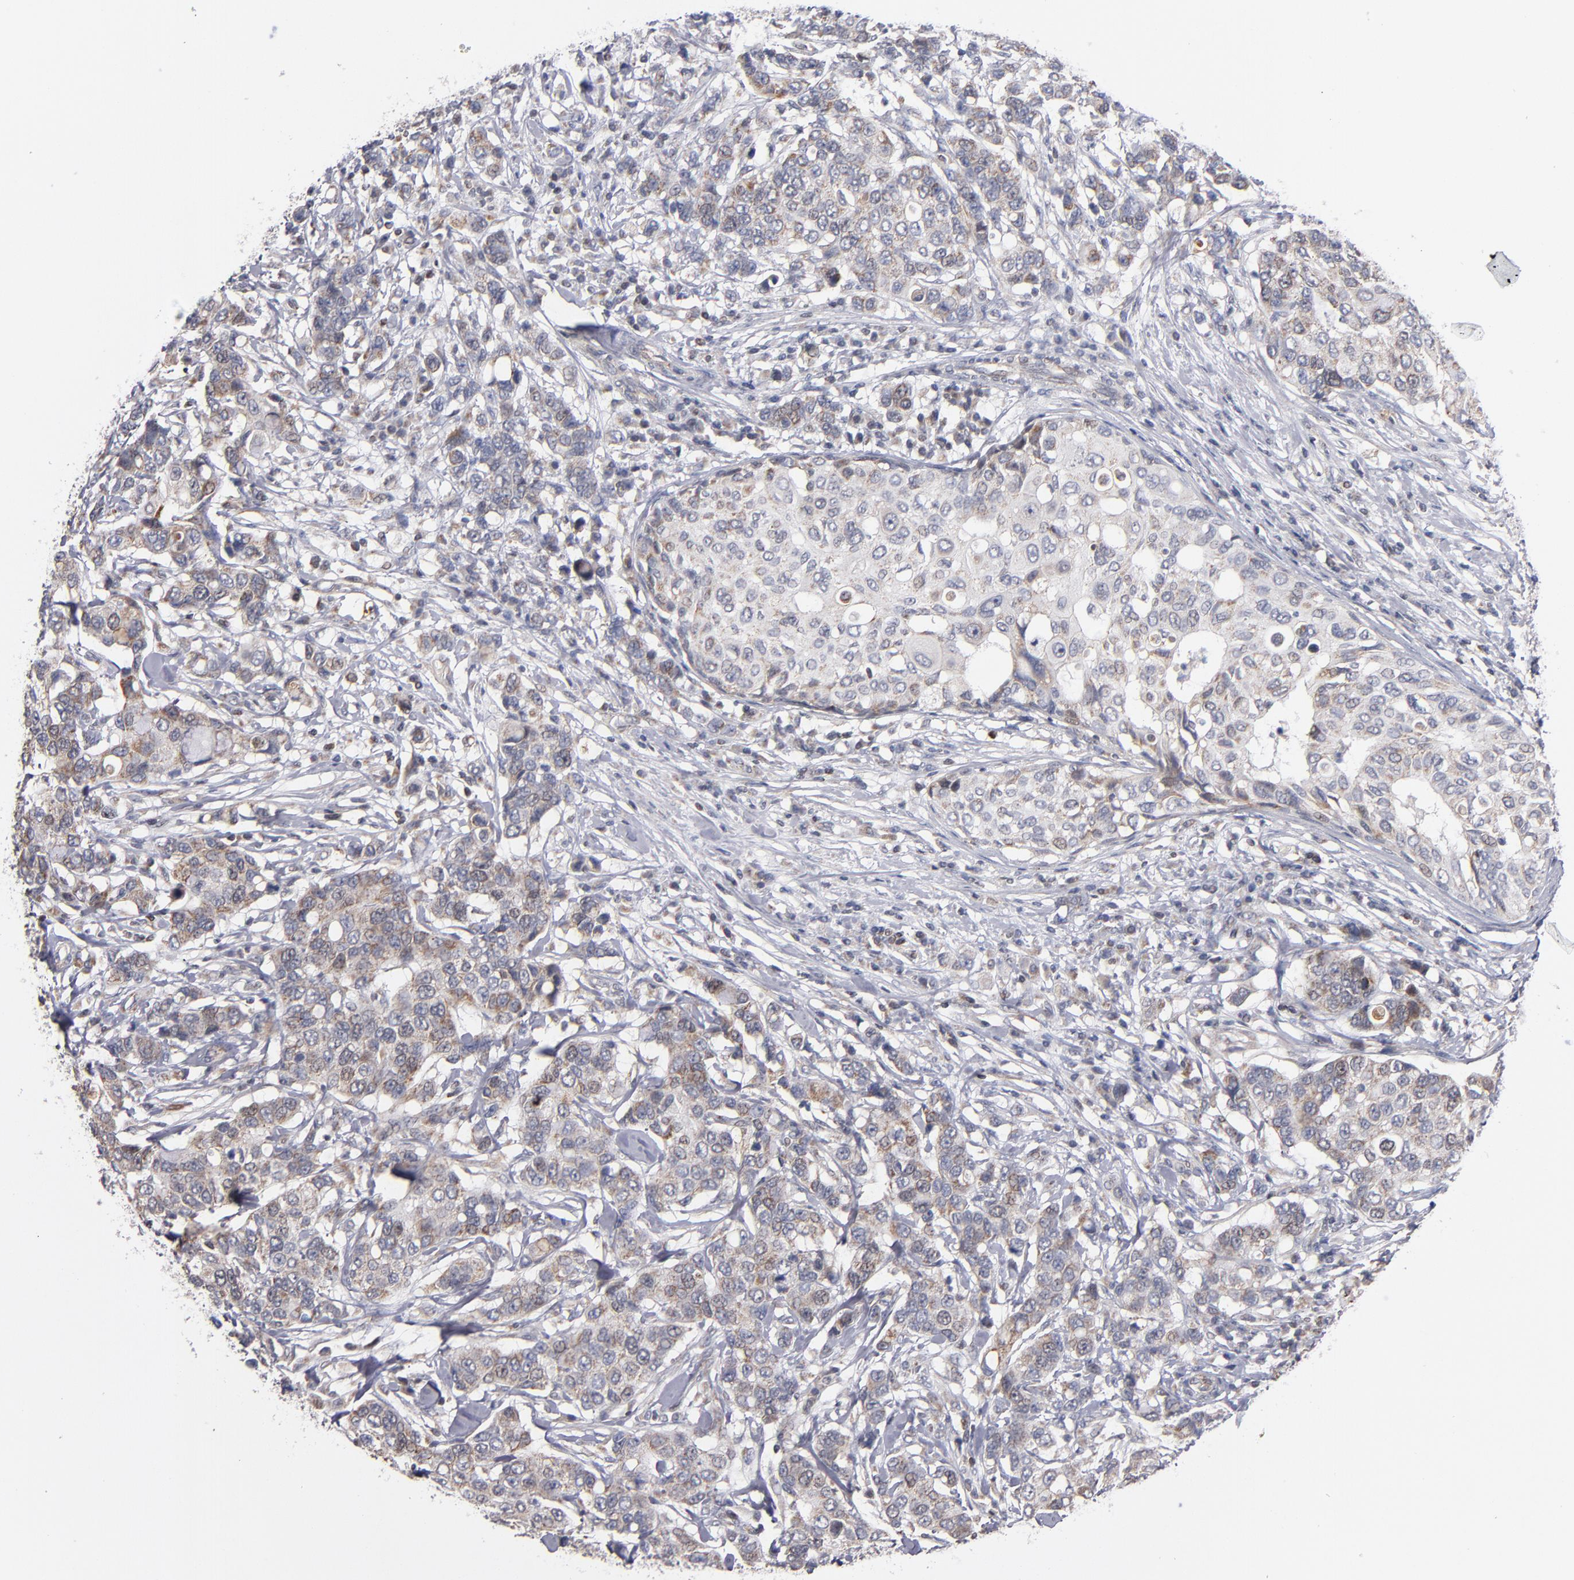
{"staining": {"intensity": "weak", "quantity": ">75%", "location": "cytoplasmic/membranous"}, "tissue": "breast cancer", "cell_type": "Tumor cells", "image_type": "cancer", "snomed": [{"axis": "morphology", "description": "Duct carcinoma"}, {"axis": "topography", "description": "Breast"}], "caption": "This is a photomicrograph of IHC staining of intraductal carcinoma (breast), which shows weak positivity in the cytoplasmic/membranous of tumor cells.", "gene": "ODF2", "patient": {"sex": "female", "age": 27}}